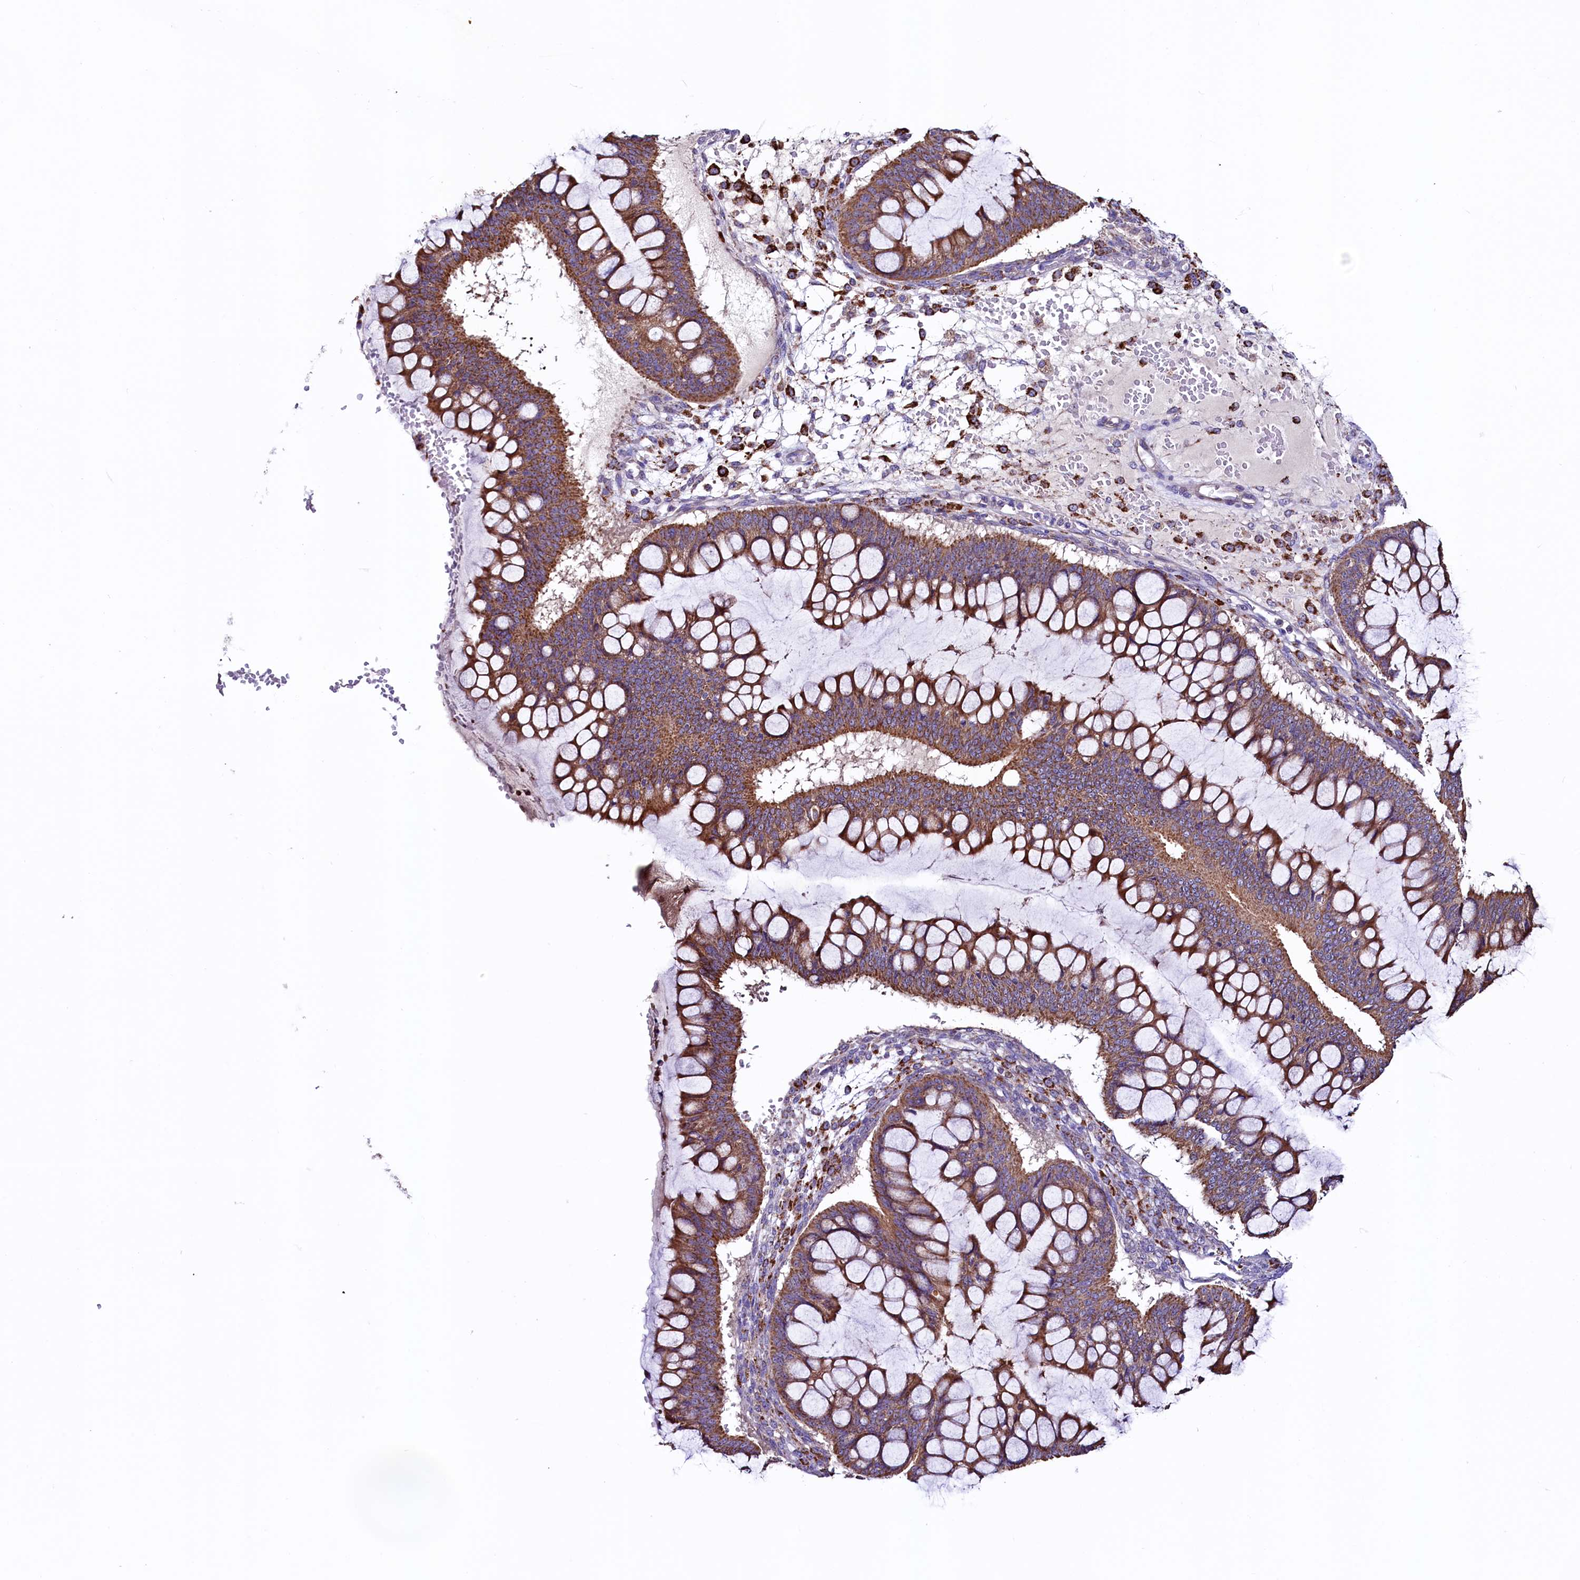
{"staining": {"intensity": "moderate", "quantity": ">75%", "location": "cytoplasmic/membranous"}, "tissue": "ovarian cancer", "cell_type": "Tumor cells", "image_type": "cancer", "snomed": [{"axis": "morphology", "description": "Cystadenocarcinoma, mucinous, NOS"}, {"axis": "topography", "description": "Ovary"}], "caption": "Immunohistochemistry (IHC) (DAB) staining of ovarian cancer (mucinous cystadenocarcinoma) reveals moderate cytoplasmic/membranous protein staining in approximately >75% of tumor cells. The protein of interest is stained brown, and the nuclei are stained in blue (DAB IHC with brightfield microscopy, high magnification).", "gene": "STARD5", "patient": {"sex": "female", "age": 73}}